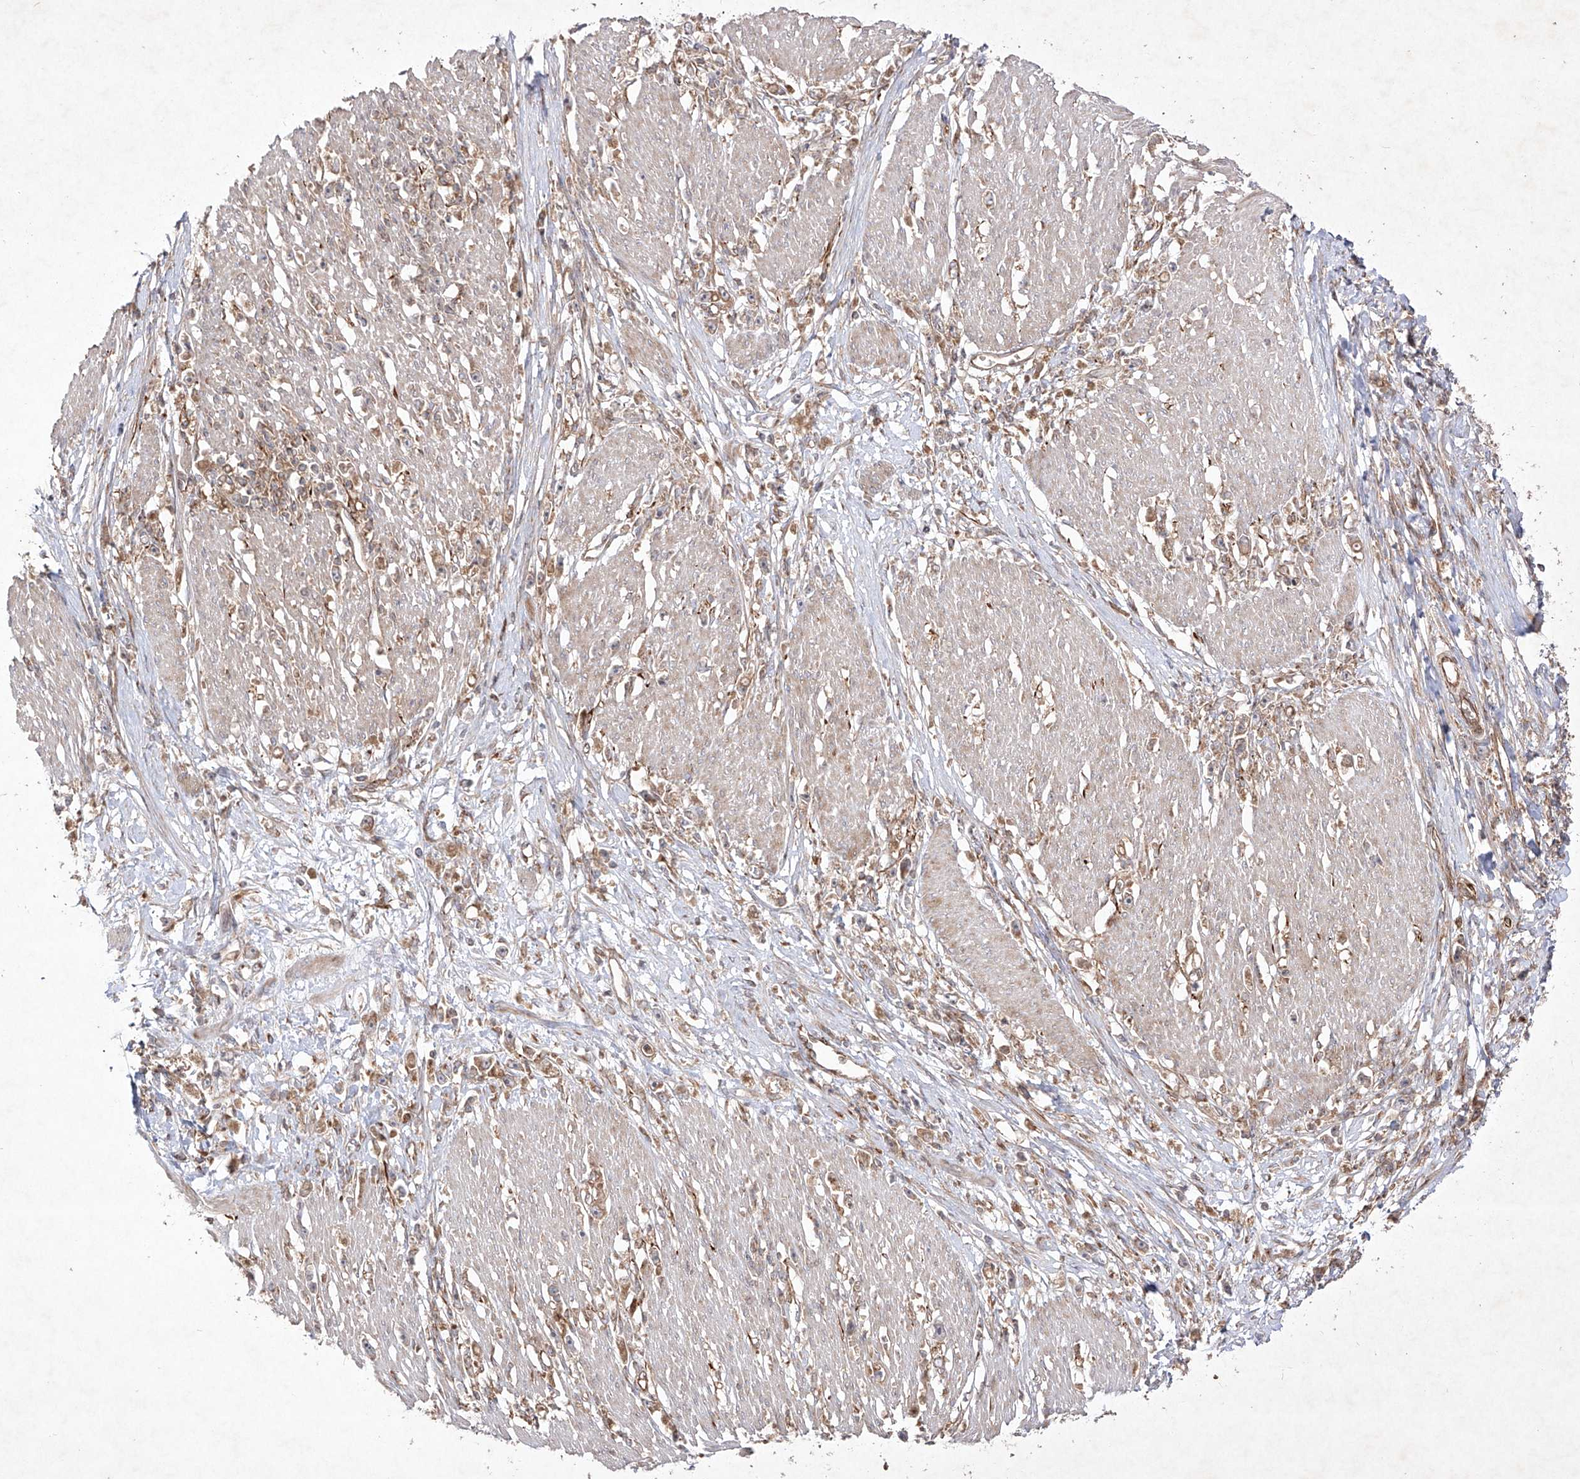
{"staining": {"intensity": "moderate", "quantity": ">75%", "location": "cytoplasmic/membranous"}, "tissue": "stomach cancer", "cell_type": "Tumor cells", "image_type": "cancer", "snomed": [{"axis": "morphology", "description": "Adenocarcinoma, NOS"}, {"axis": "topography", "description": "Stomach"}], "caption": "Protein expression analysis of stomach cancer (adenocarcinoma) demonstrates moderate cytoplasmic/membranous positivity in about >75% of tumor cells.", "gene": "YKT6", "patient": {"sex": "female", "age": 59}}